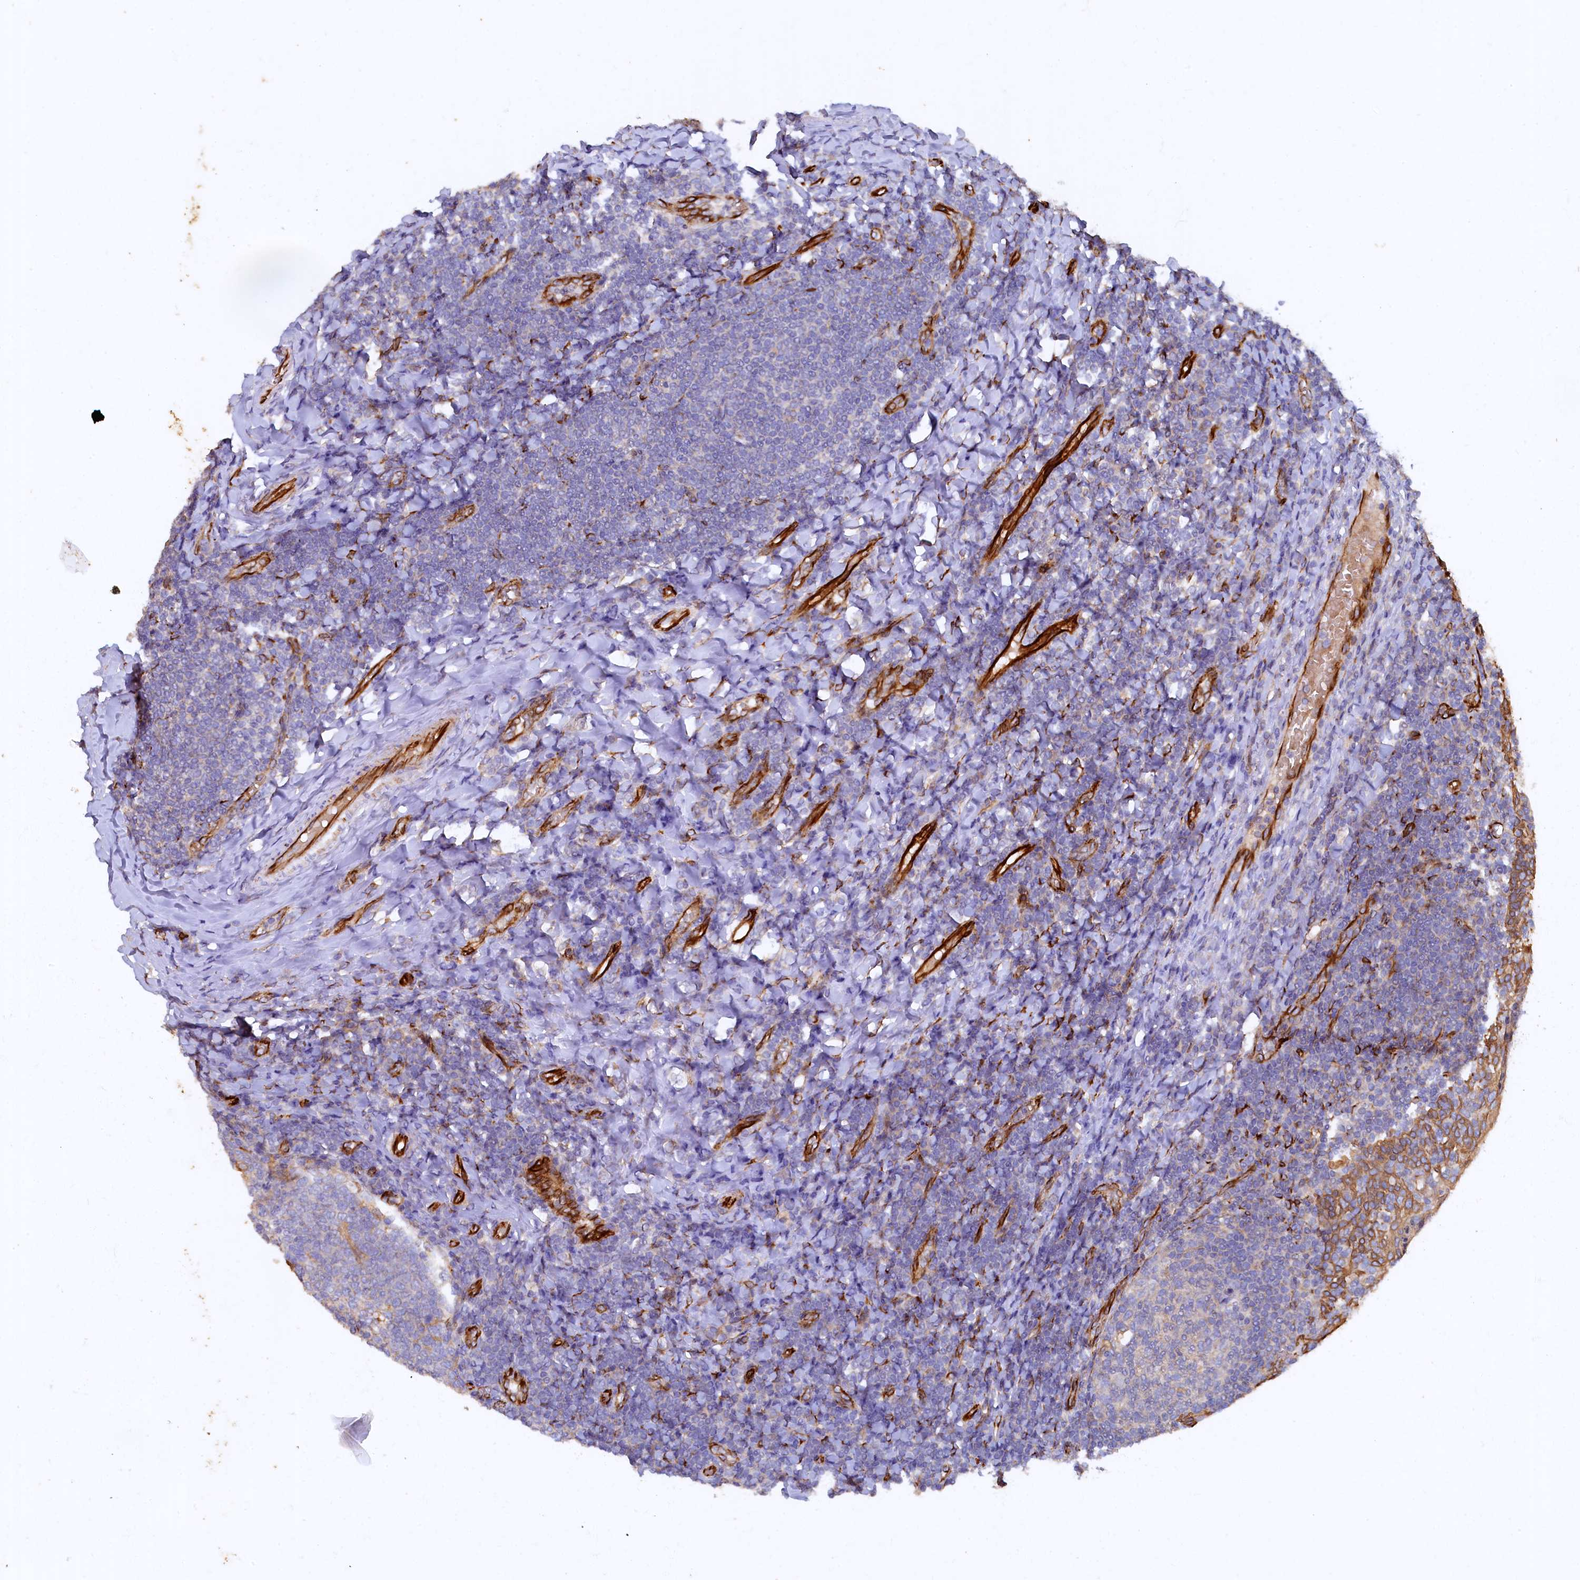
{"staining": {"intensity": "negative", "quantity": "none", "location": "none"}, "tissue": "tonsil", "cell_type": "Germinal center cells", "image_type": "normal", "snomed": [{"axis": "morphology", "description": "Normal tissue, NOS"}, {"axis": "topography", "description": "Tonsil"}], "caption": "Immunohistochemistry histopathology image of benign tonsil stained for a protein (brown), which displays no expression in germinal center cells.", "gene": "ARL11", "patient": {"sex": "female", "age": 19}}